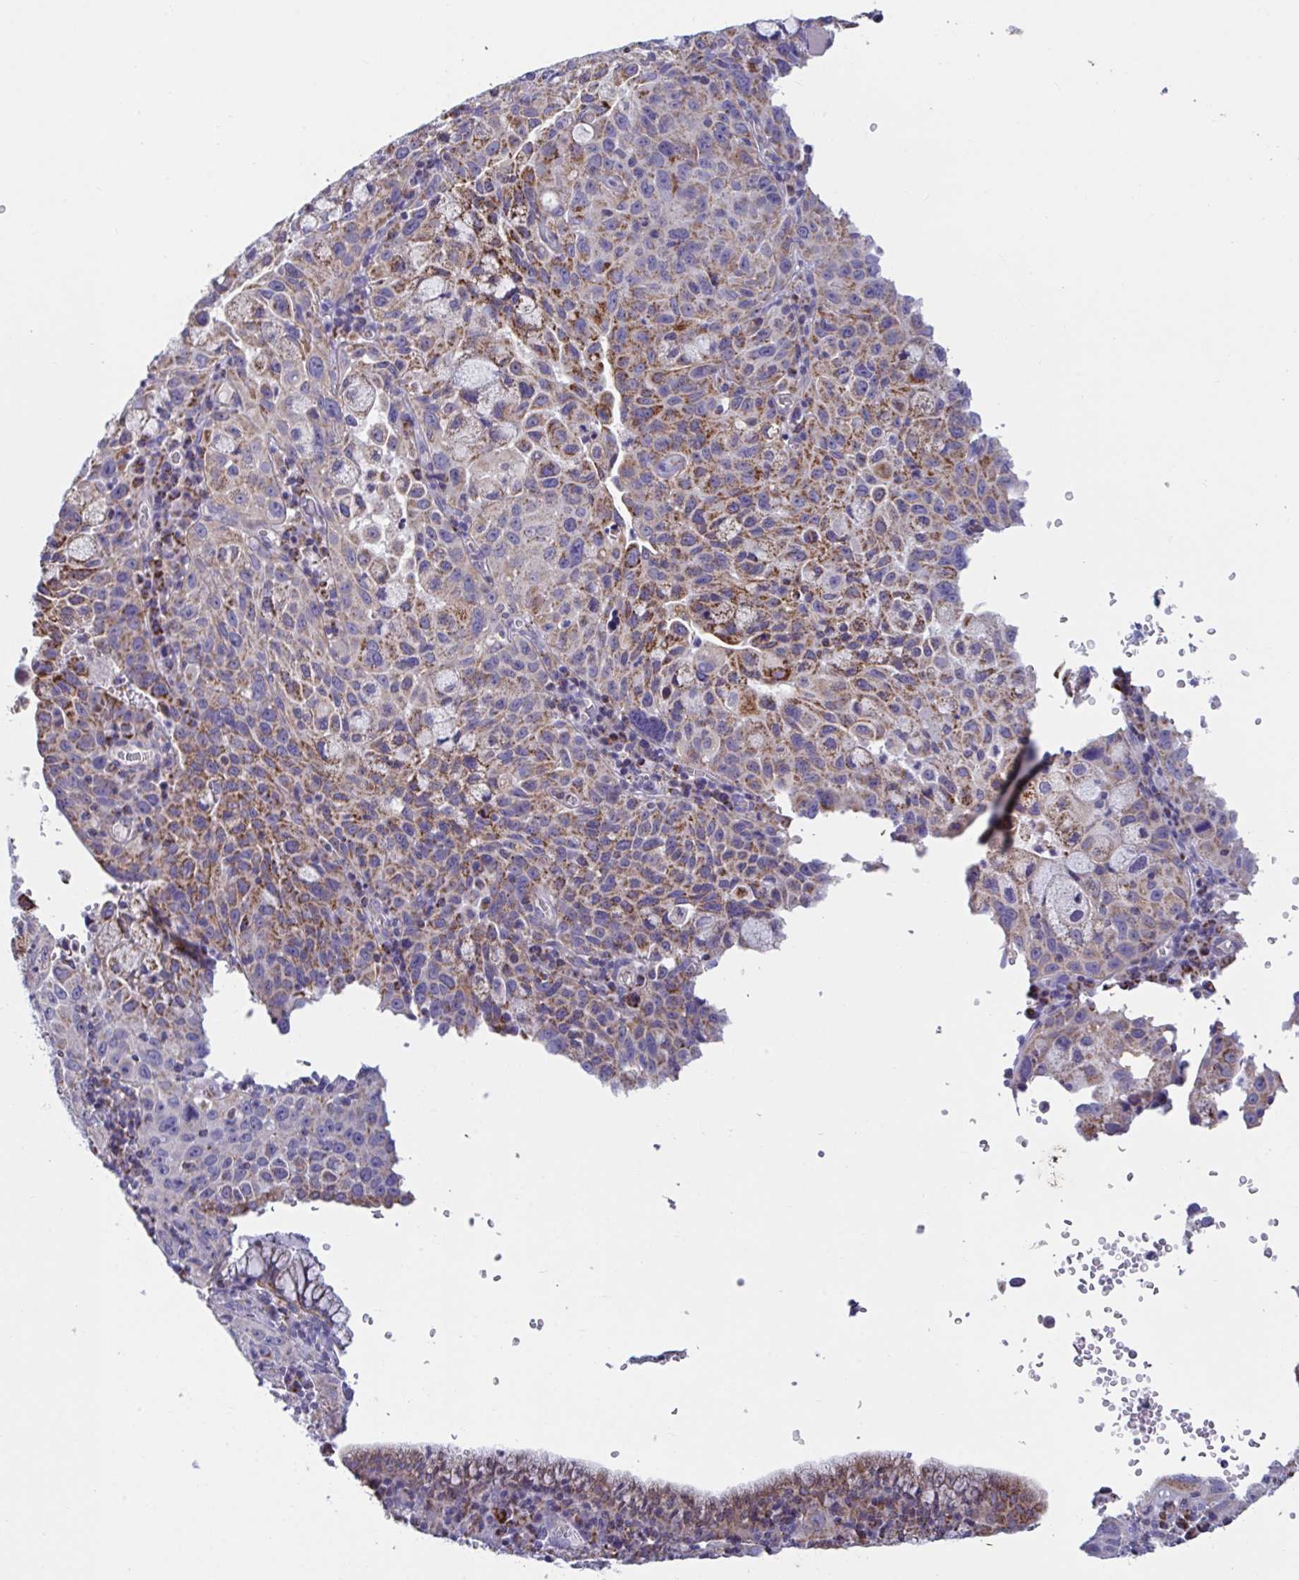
{"staining": {"intensity": "moderate", "quantity": "25%-75%", "location": "cytoplasmic/membranous"}, "tissue": "cervical cancer", "cell_type": "Tumor cells", "image_type": "cancer", "snomed": [{"axis": "morphology", "description": "Squamous cell carcinoma, NOS"}, {"axis": "topography", "description": "Cervix"}], "caption": "Immunohistochemical staining of human cervical cancer demonstrates moderate cytoplasmic/membranous protein expression in approximately 25%-75% of tumor cells.", "gene": "BCAT2", "patient": {"sex": "female", "age": 42}}